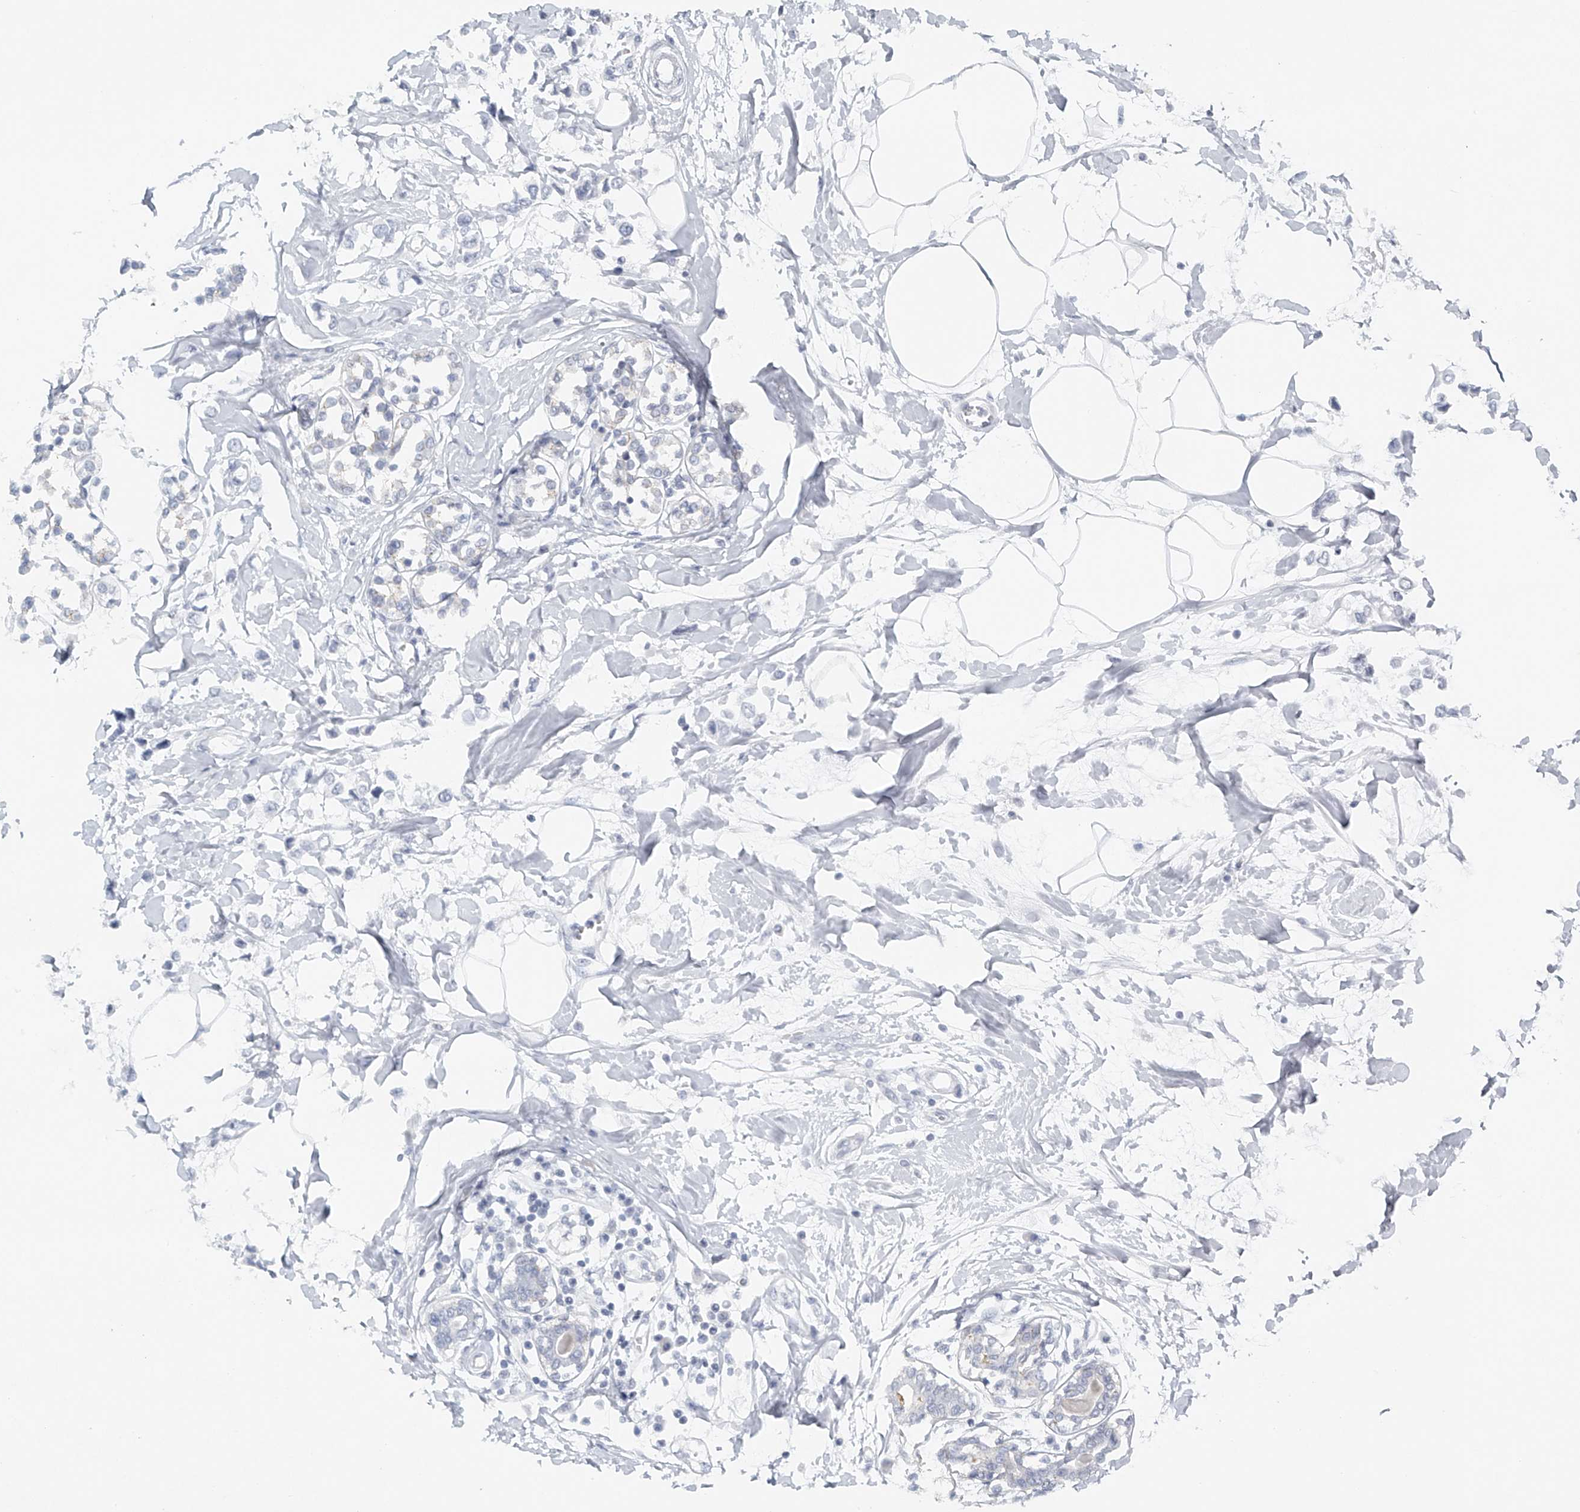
{"staining": {"intensity": "negative", "quantity": "none", "location": "none"}, "tissue": "breast cancer", "cell_type": "Tumor cells", "image_type": "cancer", "snomed": [{"axis": "morphology", "description": "Lobular carcinoma"}, {"axis": "topography", "description": "Breast"}], "caption": "There is no significant staining in tumor cells of lobular carcinoma (breast).", "gene": "FAT2", "patient": {"sex": "female", "age": 51}}